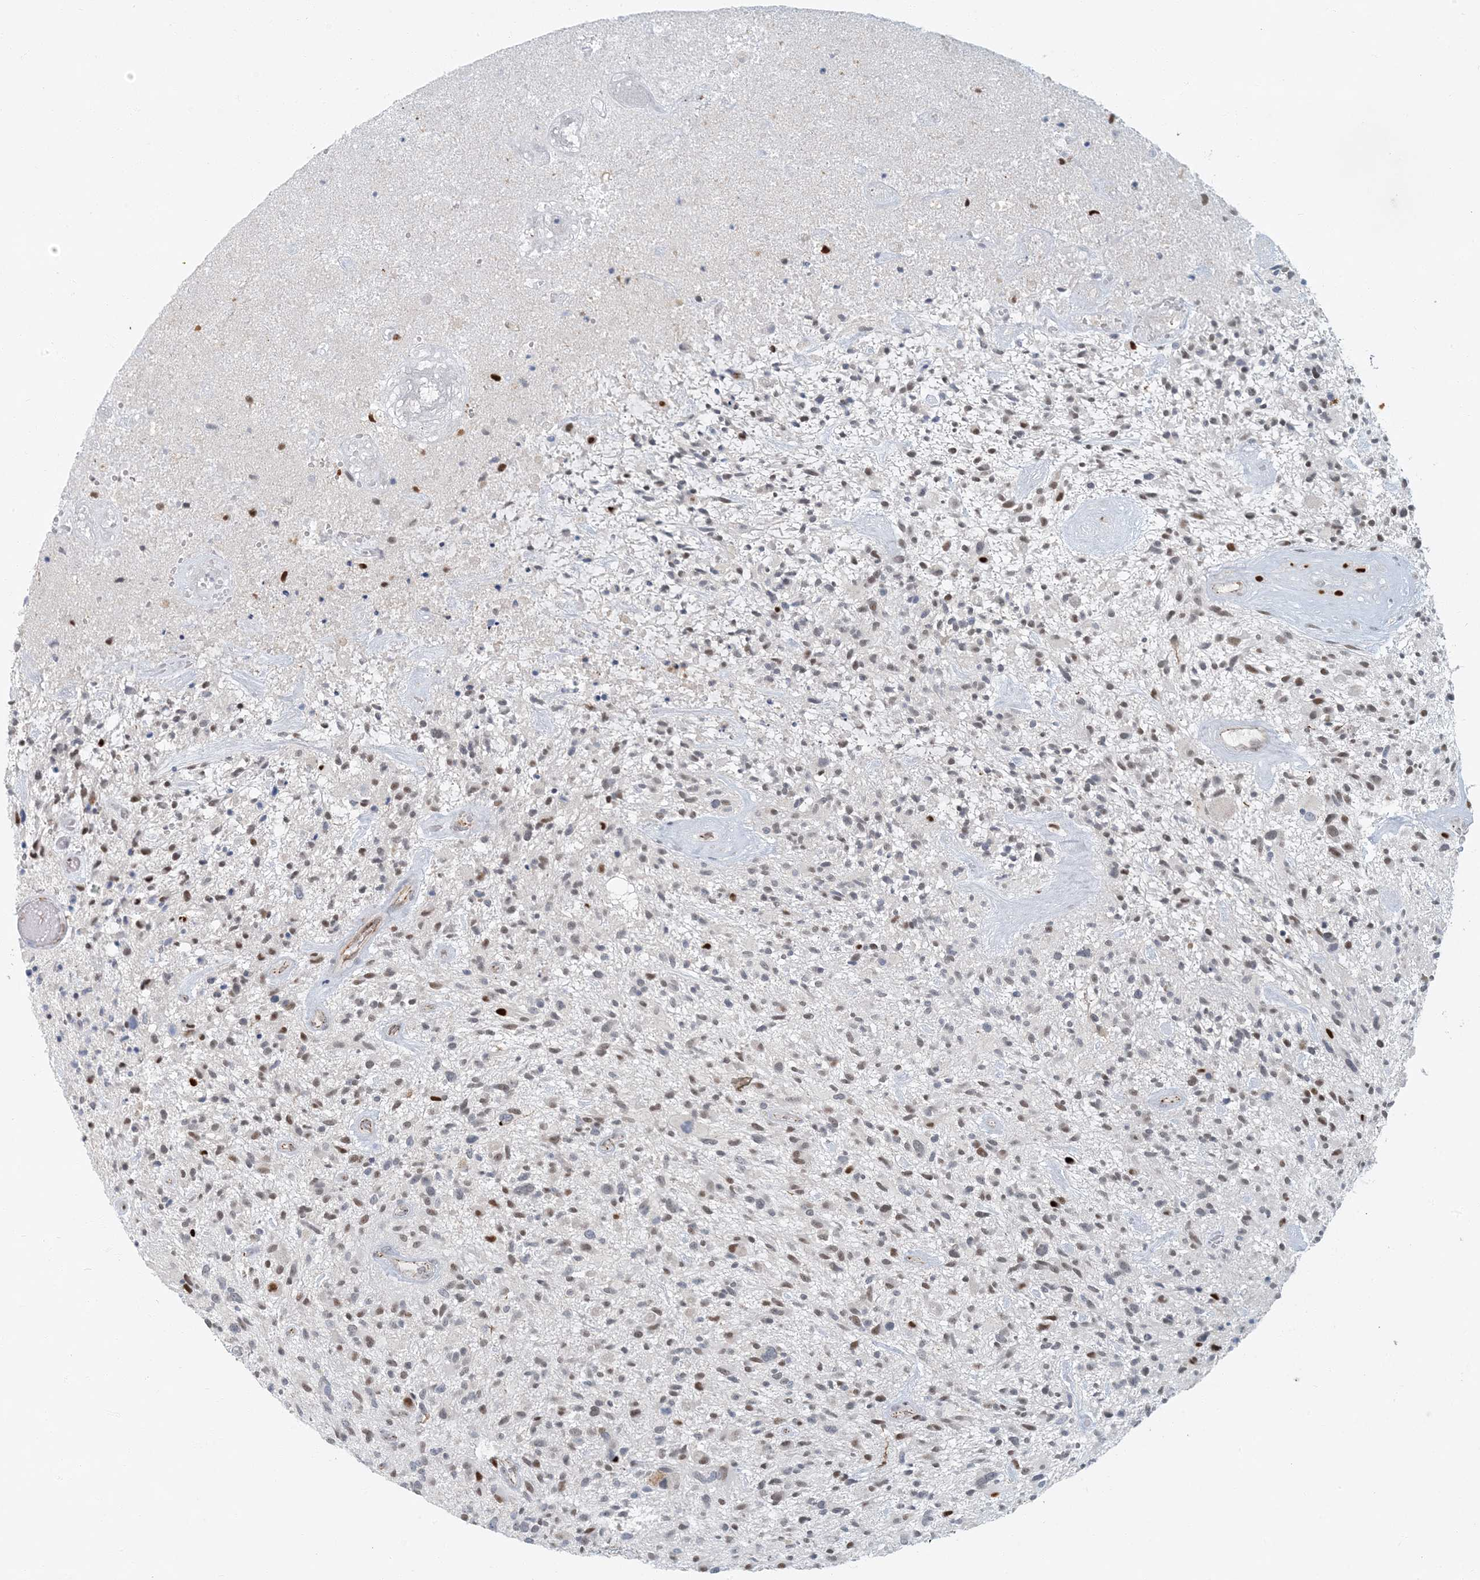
{"staining": {"intensity": "weak", "quantity": ">75%", "location": "nuclear"}, "tissue": "glioma", "cell_type": "Tumor cells", "image_type": "cancer", "snomed": [{"axis": "morphology", "description": "Glioma, malignant, High grade"}, {"axis": "topography", "description": "Brain"}], "caption": "Immunohistochemistry (IHC) image of malignant high-grade glioma stained for a protein (brown), which displays low levels of weak nuclear positivity in approximately >75% of tumor cells.", "gene": "AK9", "patient": {"sex": "male", "age": 47}}